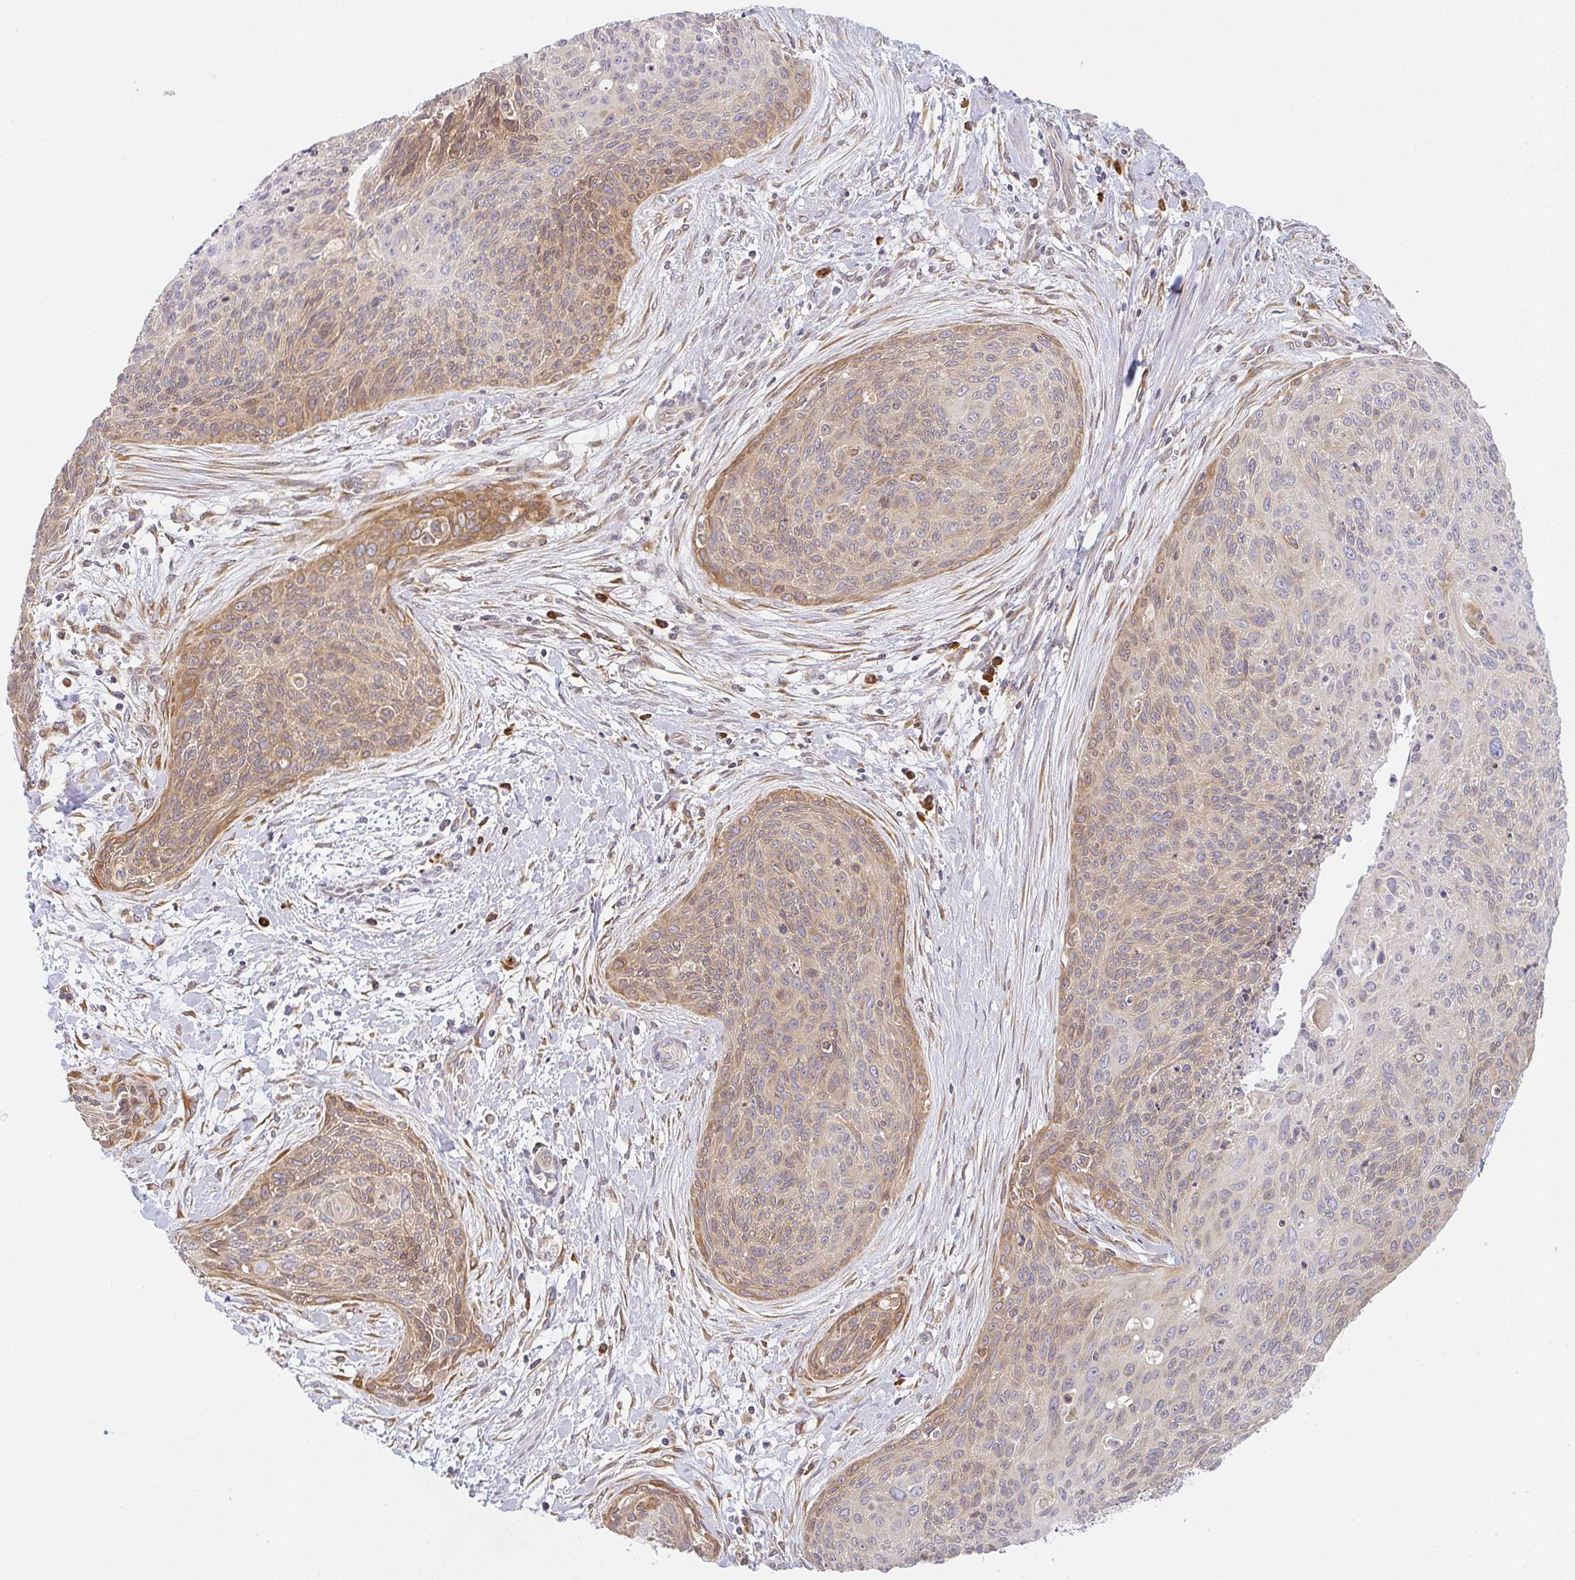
{"staining": {"intensity": "moderate", "quantity": "25%-75%", "location": "cytoplasmic/membranous"}, "tissue": "cervical cancer", "cell_type": "Tumor cells", "image_type": "cancer", "snomed": [{"axis": "morphology", "description": "Squamous cell carcinoma, NOS"}, {"axis": "topography", "description": "Cervix"}], "caption": "This histopathology image demonstrates cervical squamous cell carcinoma stained with IHC to label a protein in brown. The cytoplasmic/membranous of tumor cells show moderate positivity for the protein. Nuclei are counter-stained blue.", "gene": "DERL2", "patient": {"sex": "female", "age": 55}}